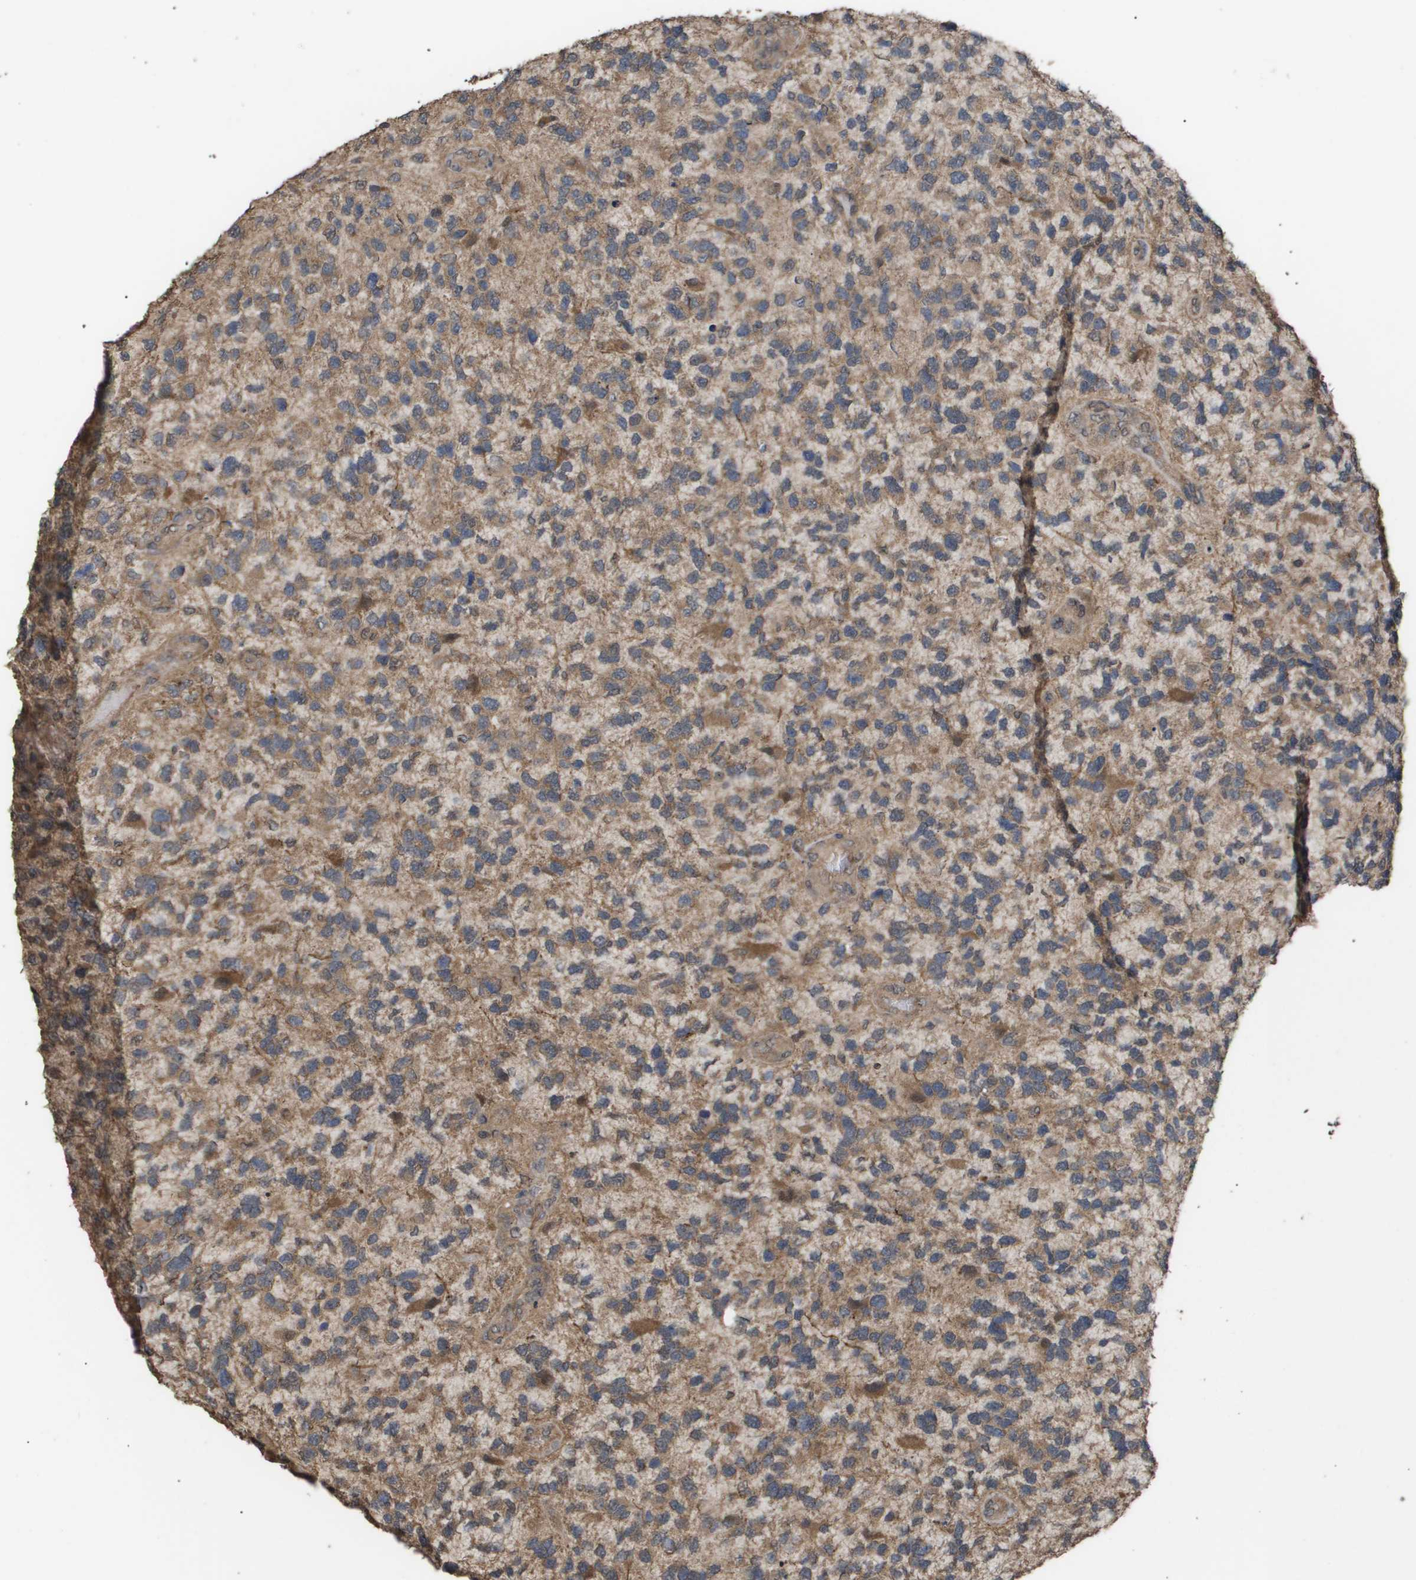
{"staining": {"intensity": "moderate", "quantity": ">75%", "location": "cytoplasmic/membranous"}, "tissue": "glioma", "cell_type": "Tumor cells", "image_type": "cancer", "snomed": [{"axis": "morphology", "description": "Glioma, malignant, High grade"}, {"axis": "topography", "description": "Brain"}], "caption": "The immunohistochemical stain highlights moderate cytoplasmic/membranous staining in tumor cells of malignant glioma (high-grade) tissue.", "gene": "CUL5", "patient": {"sex": "female", "age": 58}}